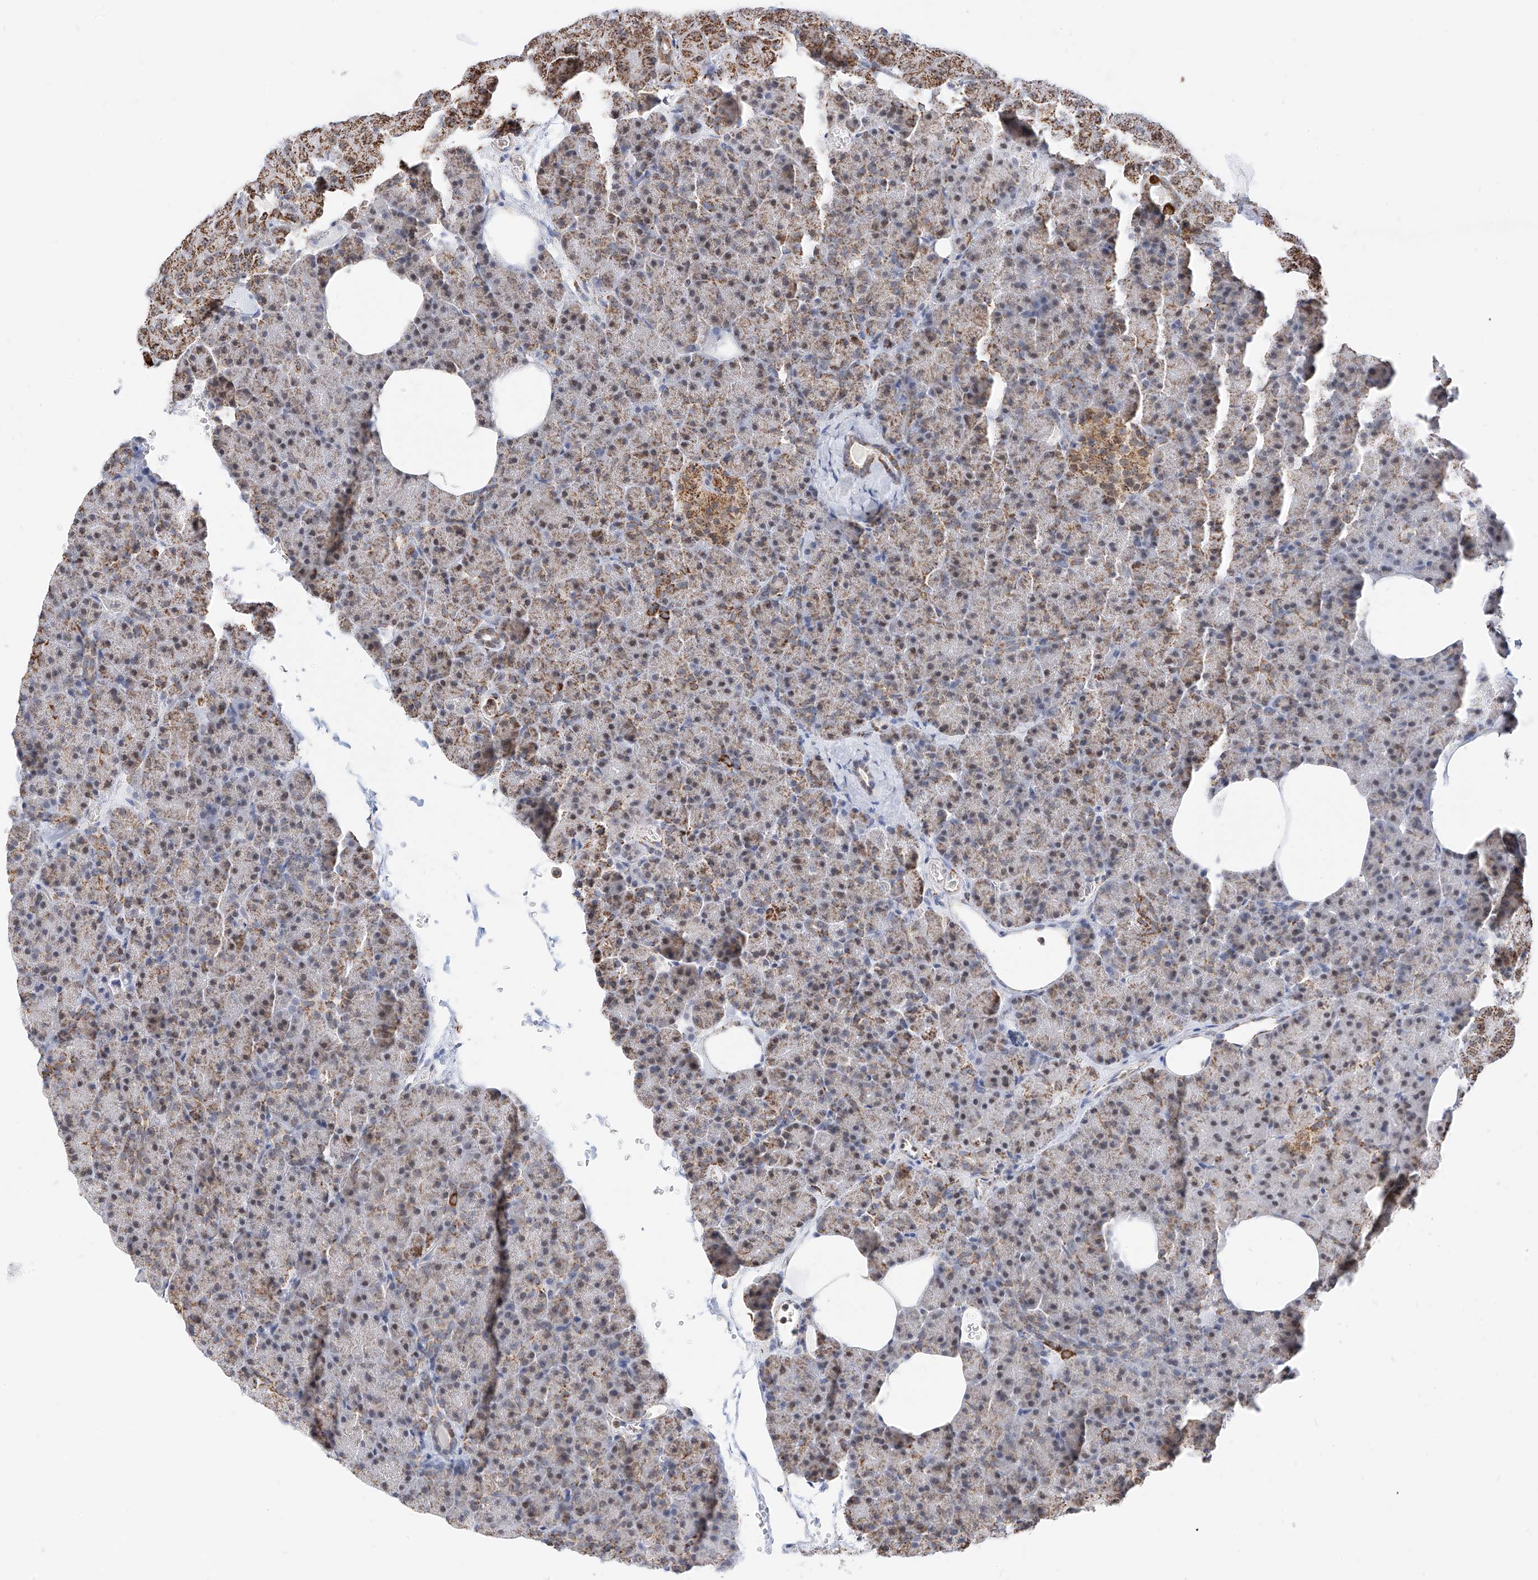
{"staining": {"intensity": "moderate", "quantity": ">75%", "location": "cytoplasmic/membranous"}, "tissue": "pancreas", "cell_type": "Exocrine glandular cells", "image_type": "normal", "snomed": [{"axis": "morphology", "description": "Normal tissue, NOS"}, {"axis": "morphology", "description": "Carcinoid, malignant, NOS"}, {"axis": "topography", "description": "Pancreas"}], "caption": "This photomicrograph reveals IHC staining of unremarkable pancreas, with medium moderate cytoplasmic/membranous expression in about >75% of exocrine glandular cells.", "gene": "NALCN", "patient": {"sex": "female", "age": 35}}